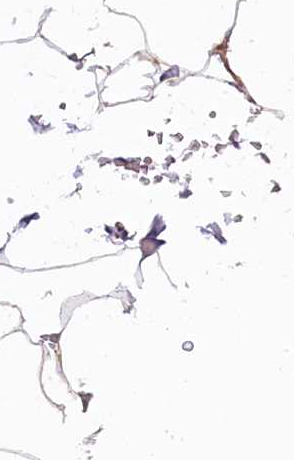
{"staining": {"intensity": "moderate", "quantity": "25%-75%", "location": "cytoplasmic/membranous"}, "tissue": "adipose tissue", "cell_type": "Adipocytes", "image_type": "normal", "snomed": [{"axis": "morphology", "description": "Normal tissue, NOS"}, {"axis": "topography", "description": "Gallbladder"}, {"axis": "topography", "description": "Peripheral nerve tissue"}], "caption": "Immunohistochemical staining of benign adipose tissue exhibits moderate cytoplasmic/membranous protein staining in about 25%-75% of adipocytes. (Brightfield microscopy of DAB IHC at high magnification).", "gene": "SOD3", "patient": {"sex": "male", "age": 38}}